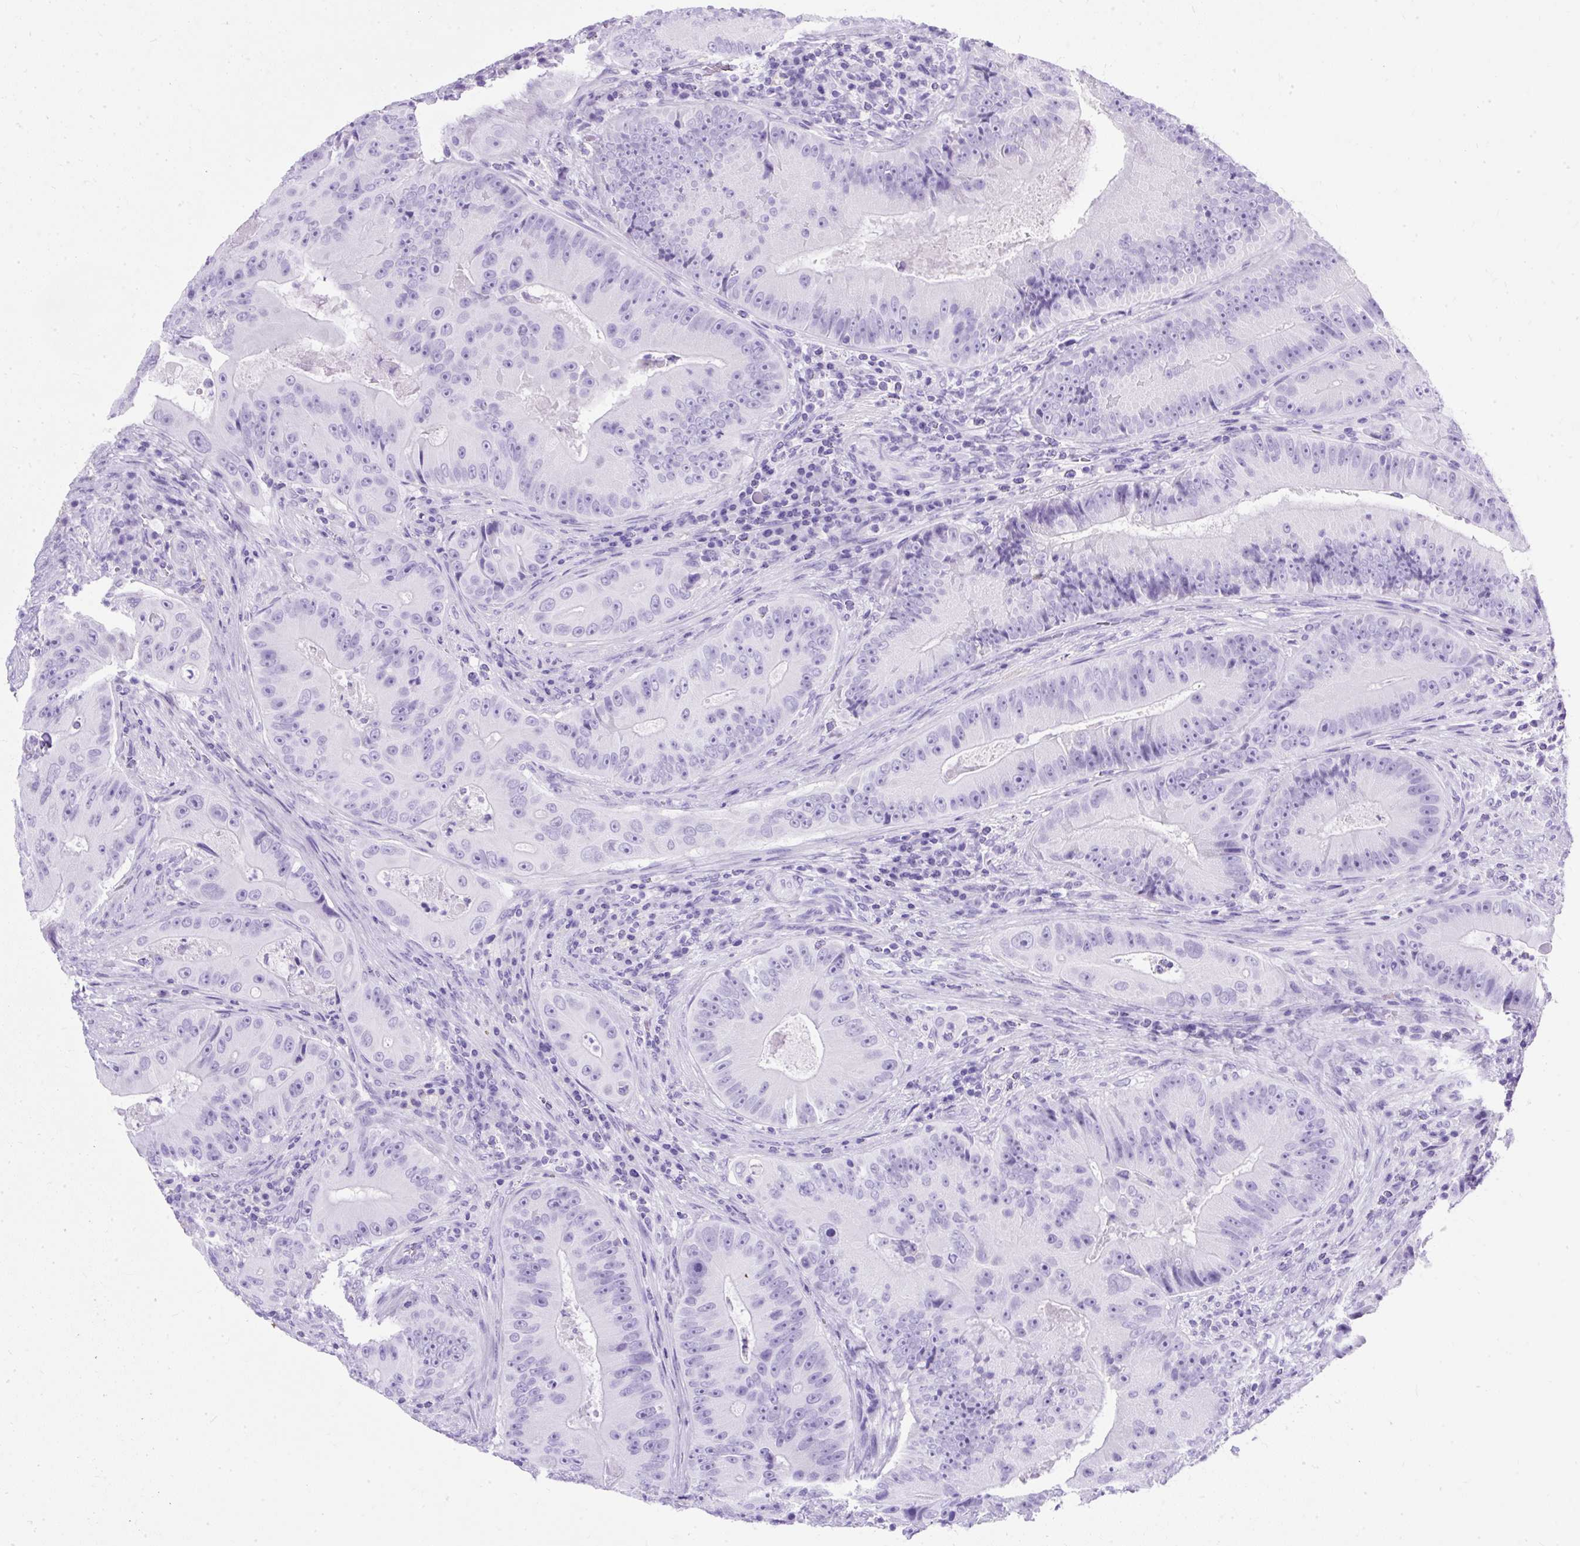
{"staining": {"intensity": "negative", "quantity": "none", "location": "none"}, "tissue": "colorectal cancer", "cell_type": "Tumor cells", "image_type": "cancer", "snomed": [{"axis": "morphology", "description": "Adenocarcinoma, NOS"}, {"axis": "topography", "description": "Colon"}], "caption": "There is no significant expression in tumor cells of colorectal cancer (adenocarcinoma). Brightfield microscopy of immunohistochemistry stained with DAB (brown) and hematoxylin (blue), captured at high magnification.", "gene": "PVALB", "patient": {"sex": "female", "age": 86}}